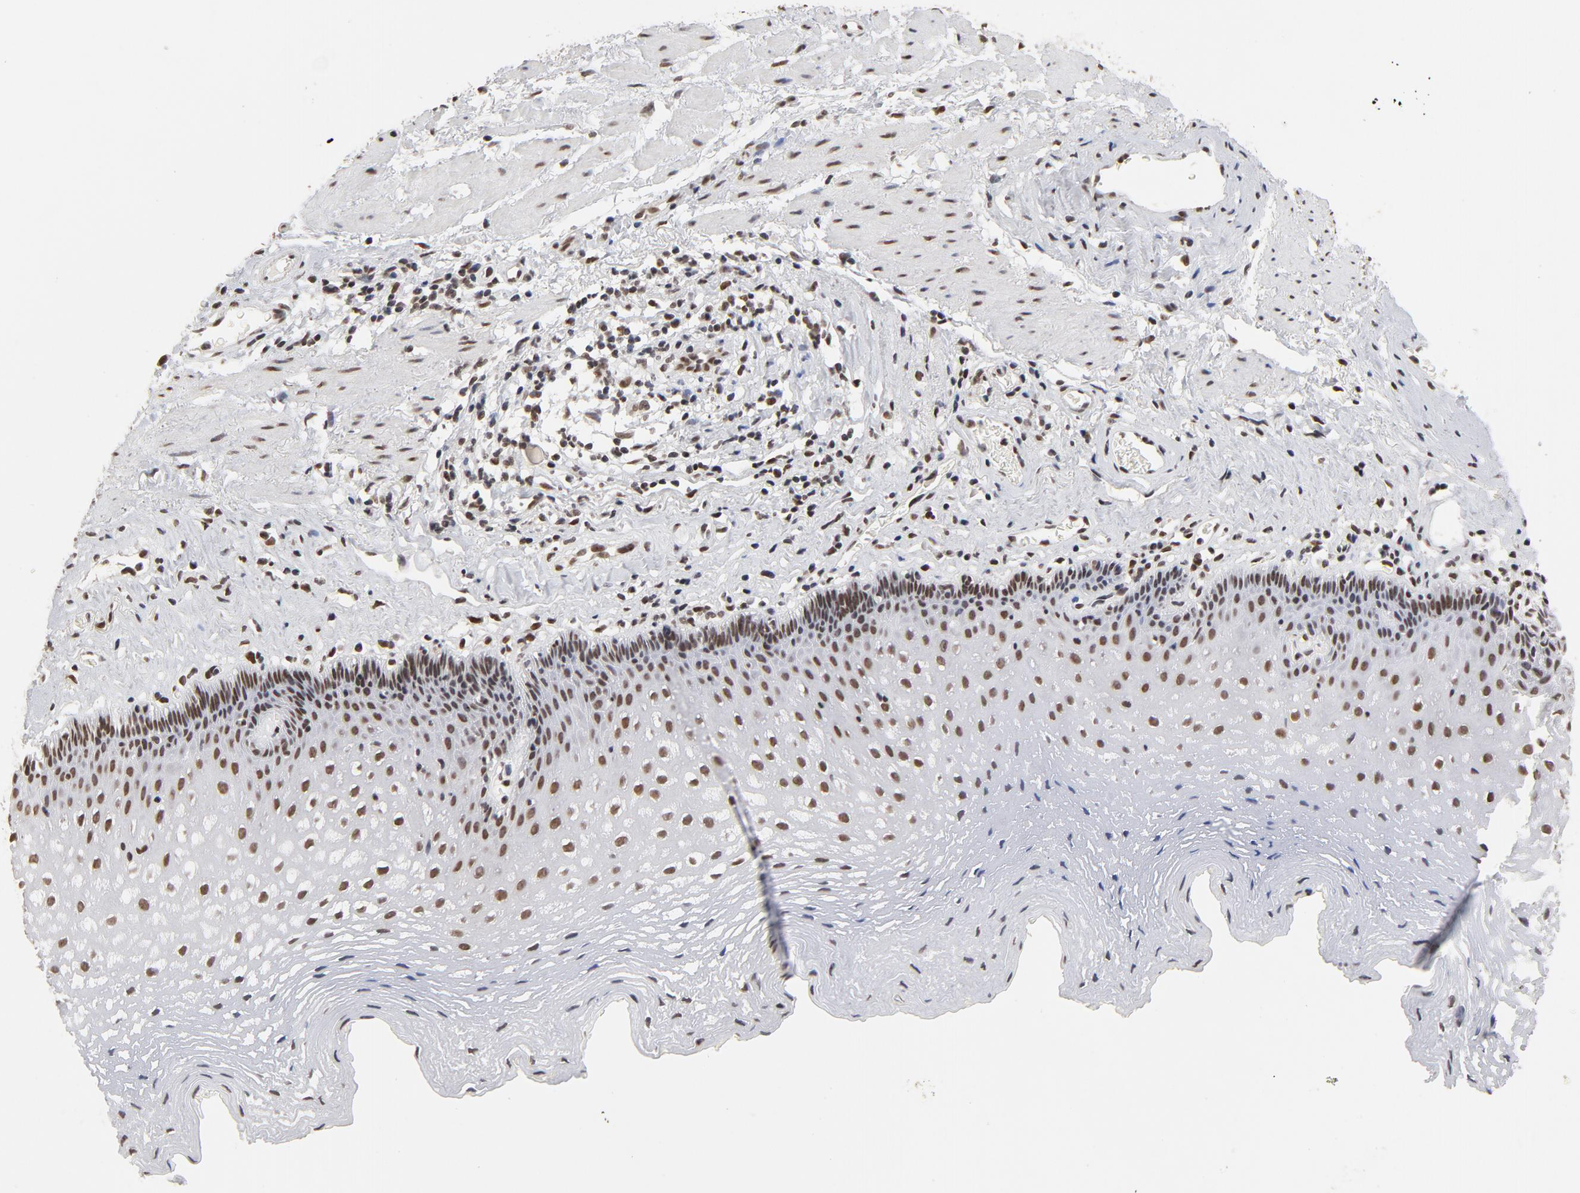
{"staining": {"intensity": "moderate", "quantity": ">75%", "location": "nuclear"}, "tissue": "esophagus", "cell_type": "Squamous epithelial cells", "image_type": "normal", "snomed": [{"axis": "morphology", "description": "Normal tissue, NOS"}, {"axis": "topography", "description": "Esophagus"}], "caption": "IHC micrograph of benign human esophagus stained for a protein (brown), which shows medium levels of moderate nuclear positivity in approximately >75% of squamous epithelial cells.", "gene": "TP53BP1", "patient": {"sex": "female", "age": 70}}